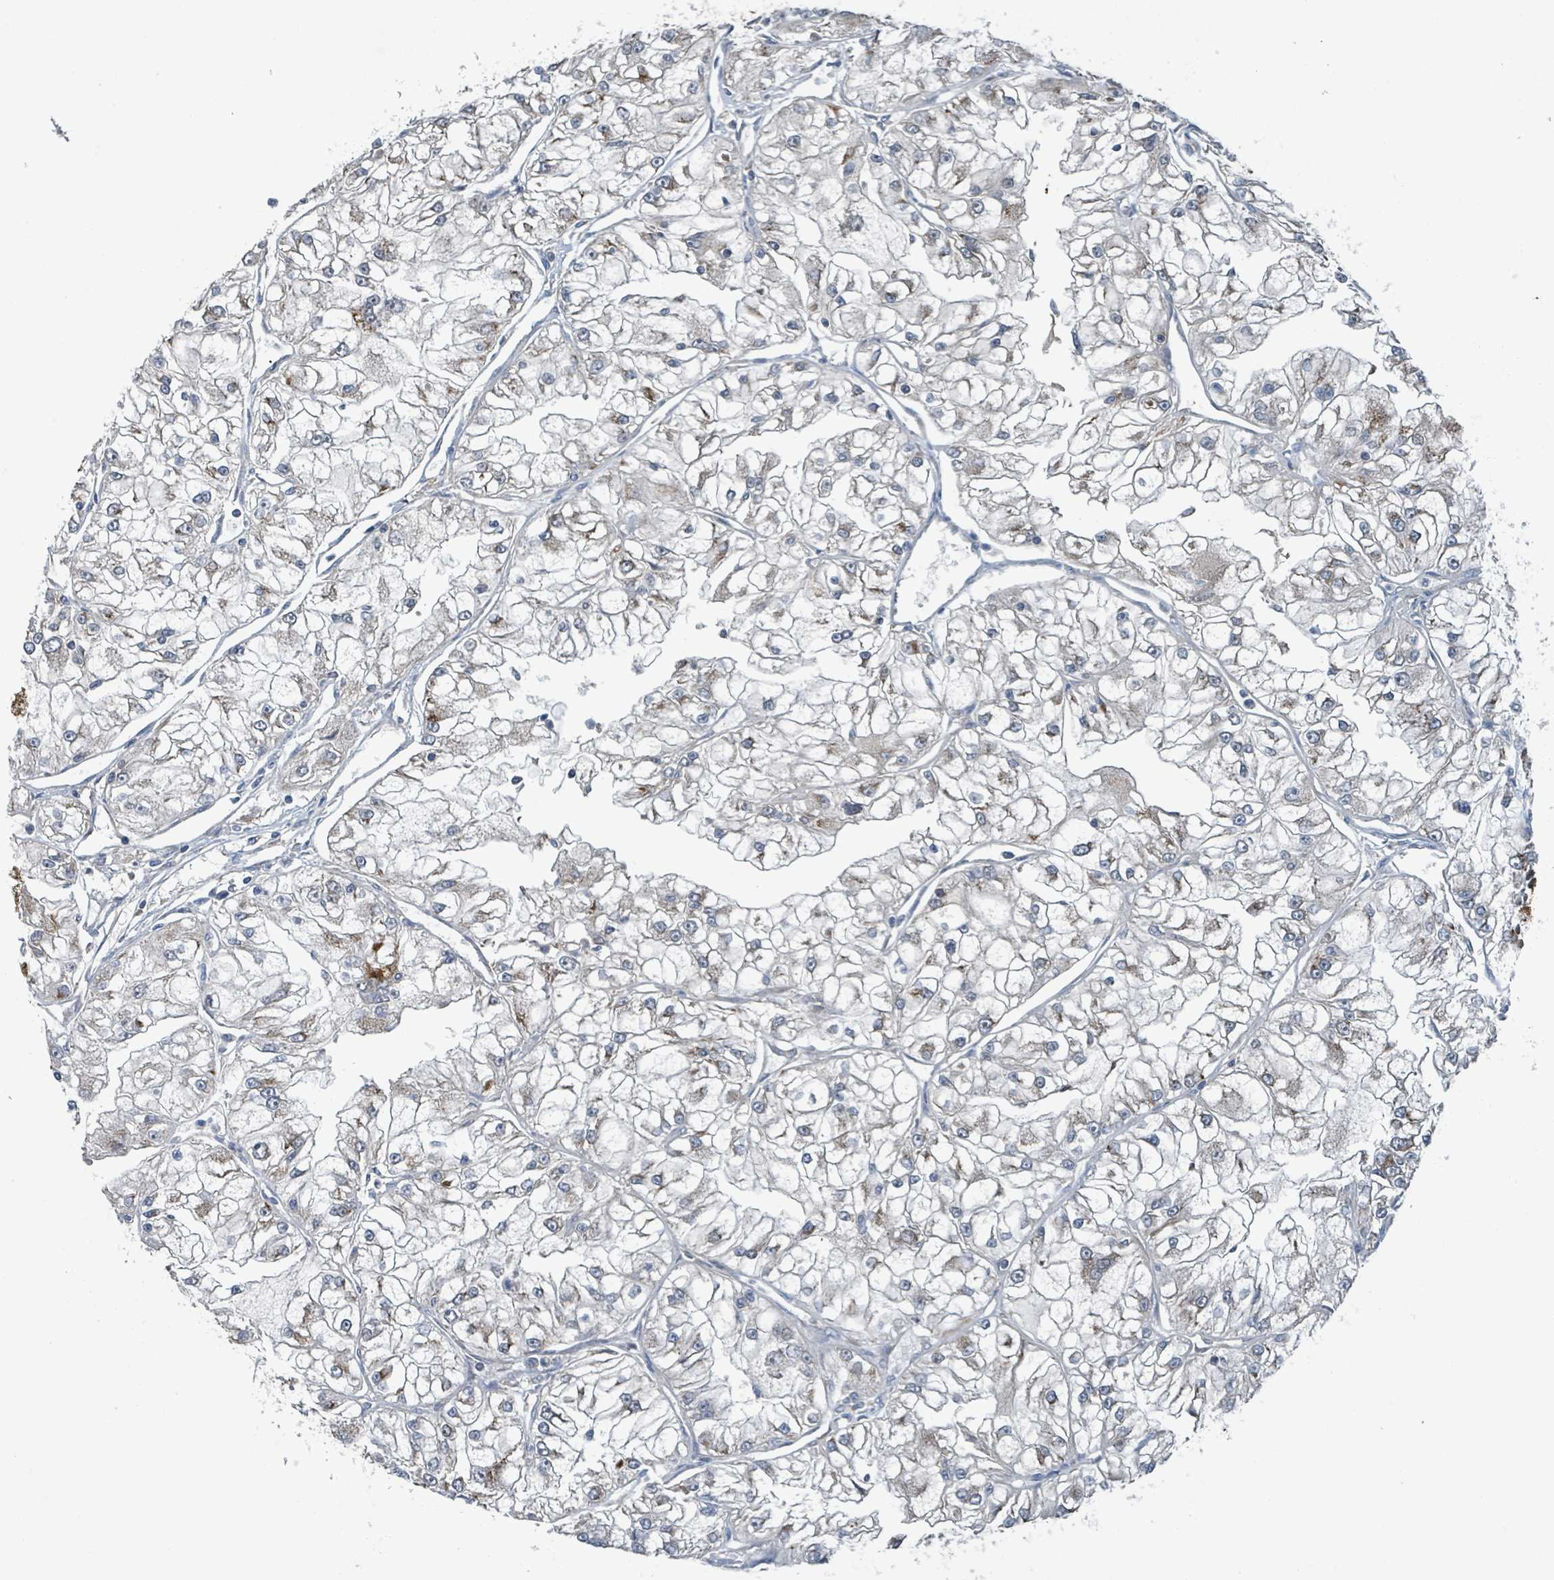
{"staining": {"intensity": "negative", "quantity": "none", "location": "none"}, "tissue": "renal cancer", "cell_type": "Tumor cells", "image_type": "cancer", "snomed": [{"axis": "morphology", "description": "Adenocarcinoma, NOS"}, {"axis": "topography", "description": "Kidney"}], "caption": "A photomicrograph of human renal adenocarcinoma is negative for staining in tumor cells.", "gene": "ACBD4", "patient": {"sex": "female", "age": 72}}